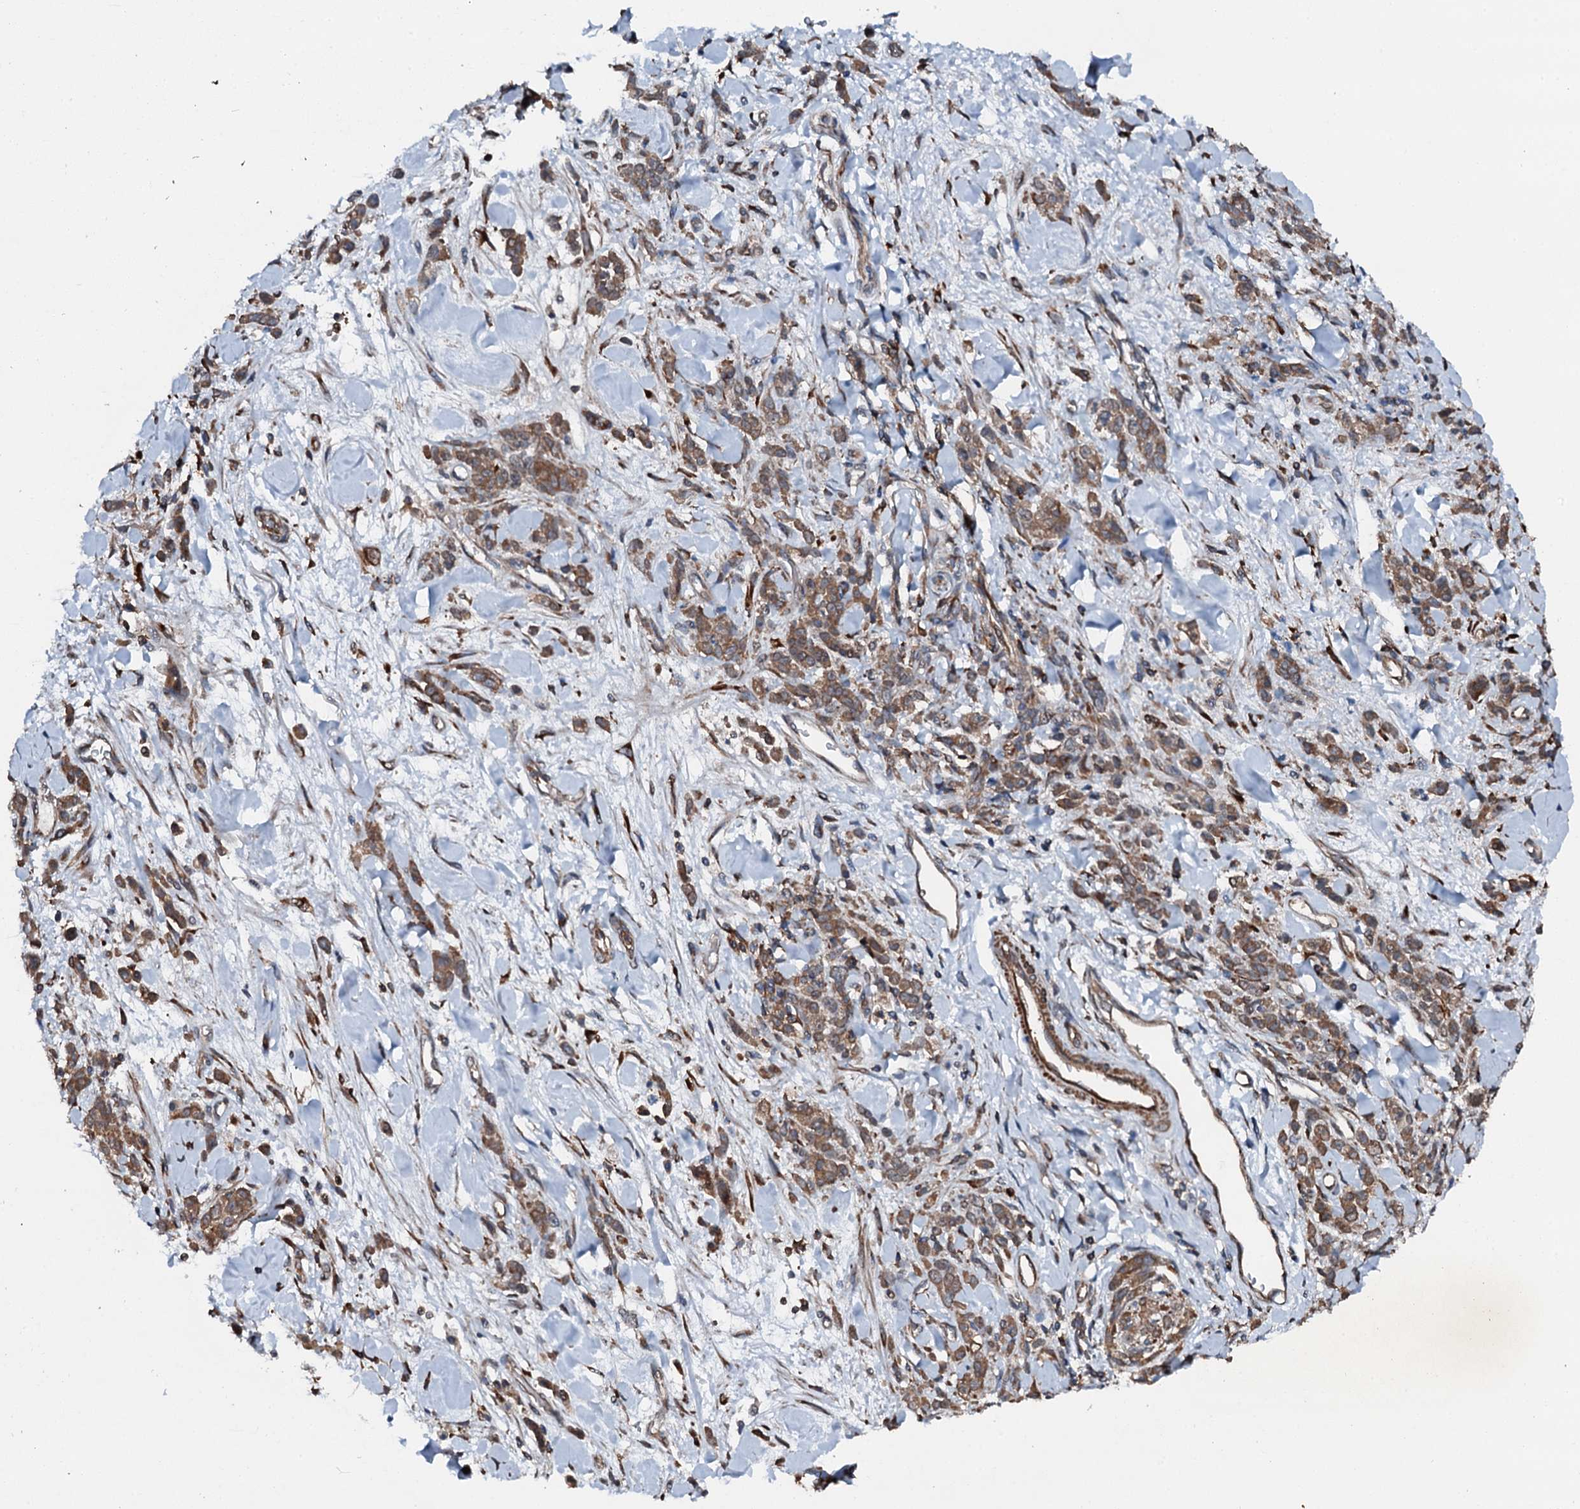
{"staining": {"intensity": "moderate", "quantity": ">75%", "location": "cytoplasmic/membranous"}, "tissue": "stomach cancer", "cell_type": "Tumor cells", "image_type": "cancer", "snomed": [{"axis": "morphology", "description": "Normal tissue, NOS"}, {"axis": "morphology", "description": "Adenocarcinoma, NOS"}, {"axis": "topography", "description": "Stomach"}], "caption": "An immunohistochemistry (IHC) micrograph of tumor tissue is shown. Protein staining in brown highlights moderate cytoplasmic/membranous positivity in adenocarcinoma (stomach) within tumor cells. The staining is performed using DAB brown chromogen to label protein expression. The nuclei are counter-stained blue using hematoxylin.", "gene": "EDC4", "patient": {"sex": "male", "age": 82}}